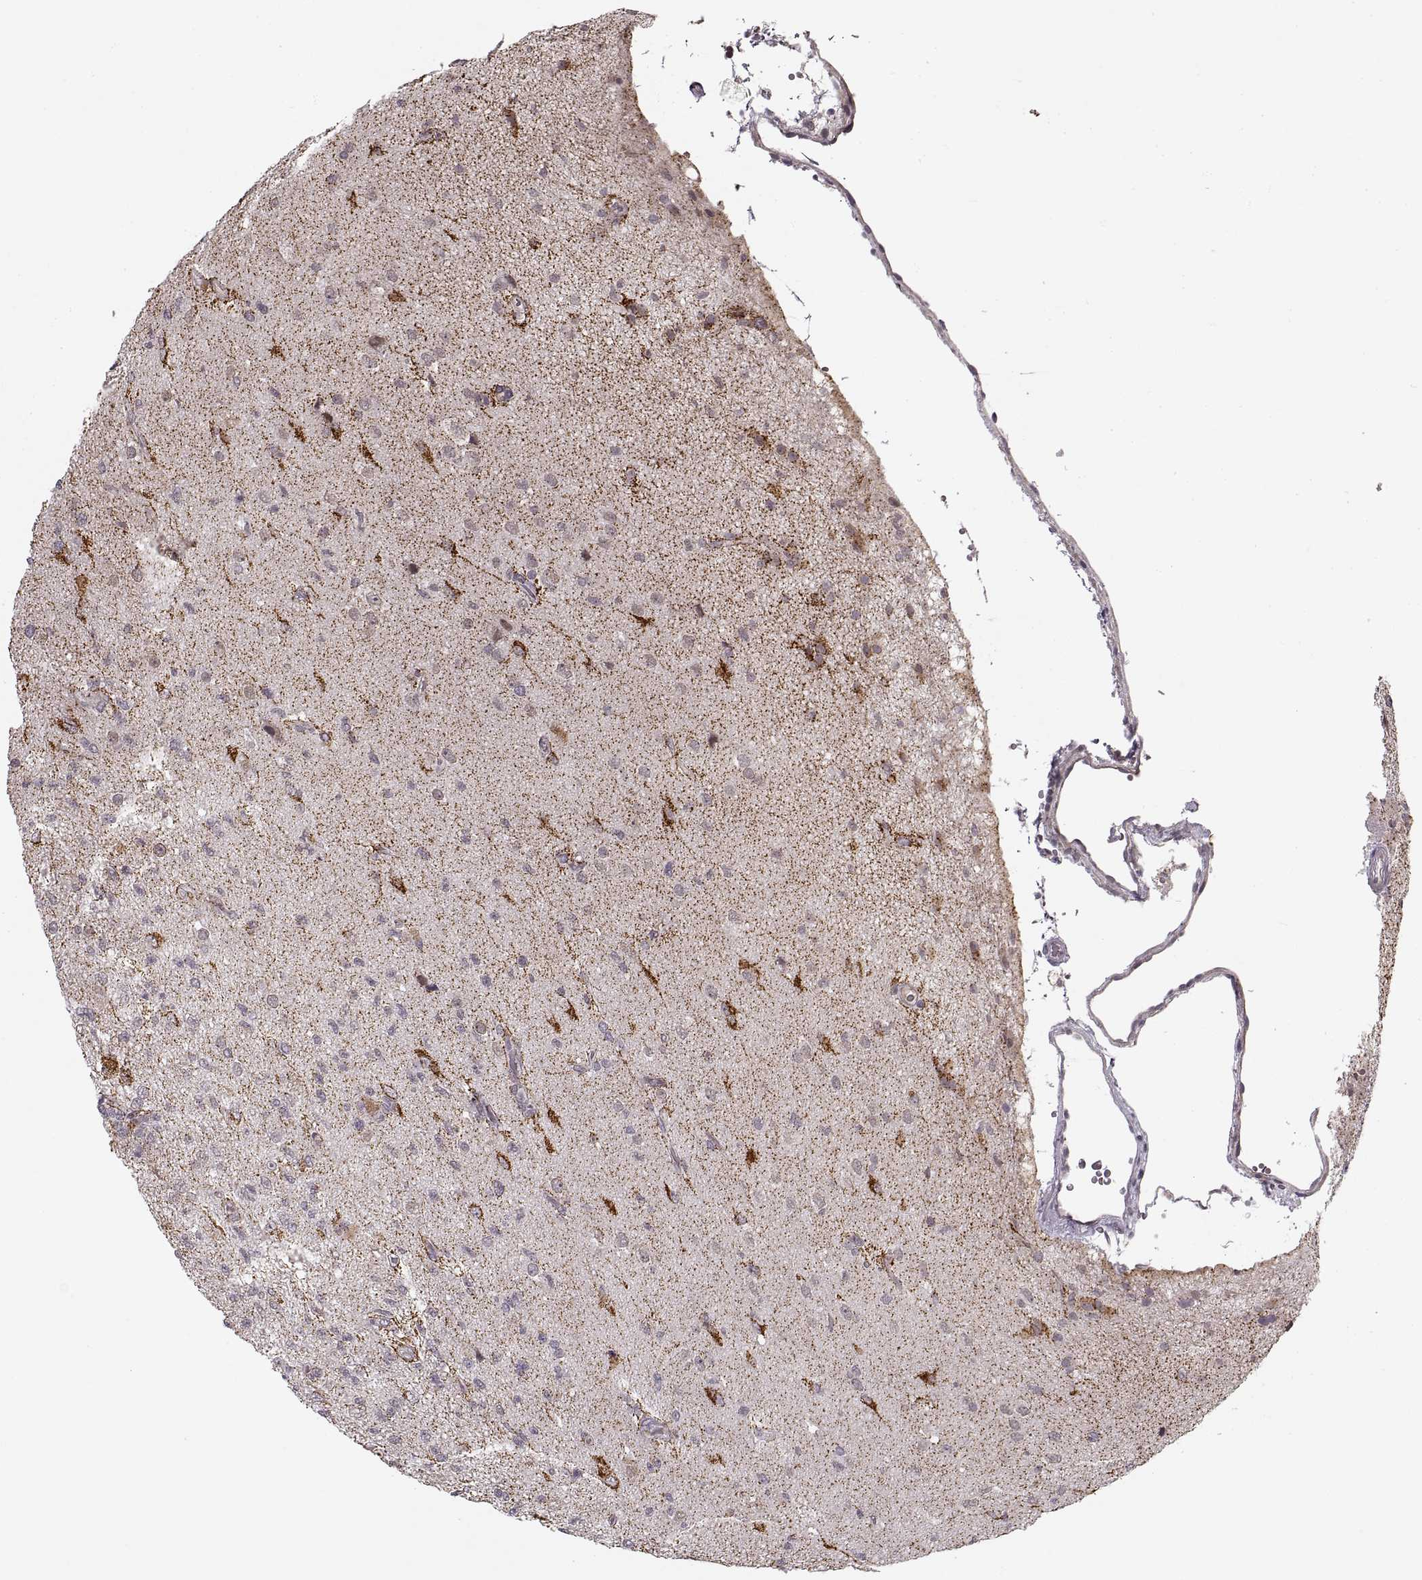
{"staining": {"intensity": "negative", "quantity": "none", "location": "none"}, "tissue": "glioma", "cell_type": "Tumor cells", "image_type": "cancer", "snomed": [{"axis": "morphology", "description": "Glioma, malignant, High grade"}, {"axis": "topography", "description": "Brain"}], "caption": "Glioma stained for a protein using immunohistochemistry (IHC) reveals no staining tumor cells.", "gene": "ASIC3", "patient": {"sex": "male", "age": 56}}